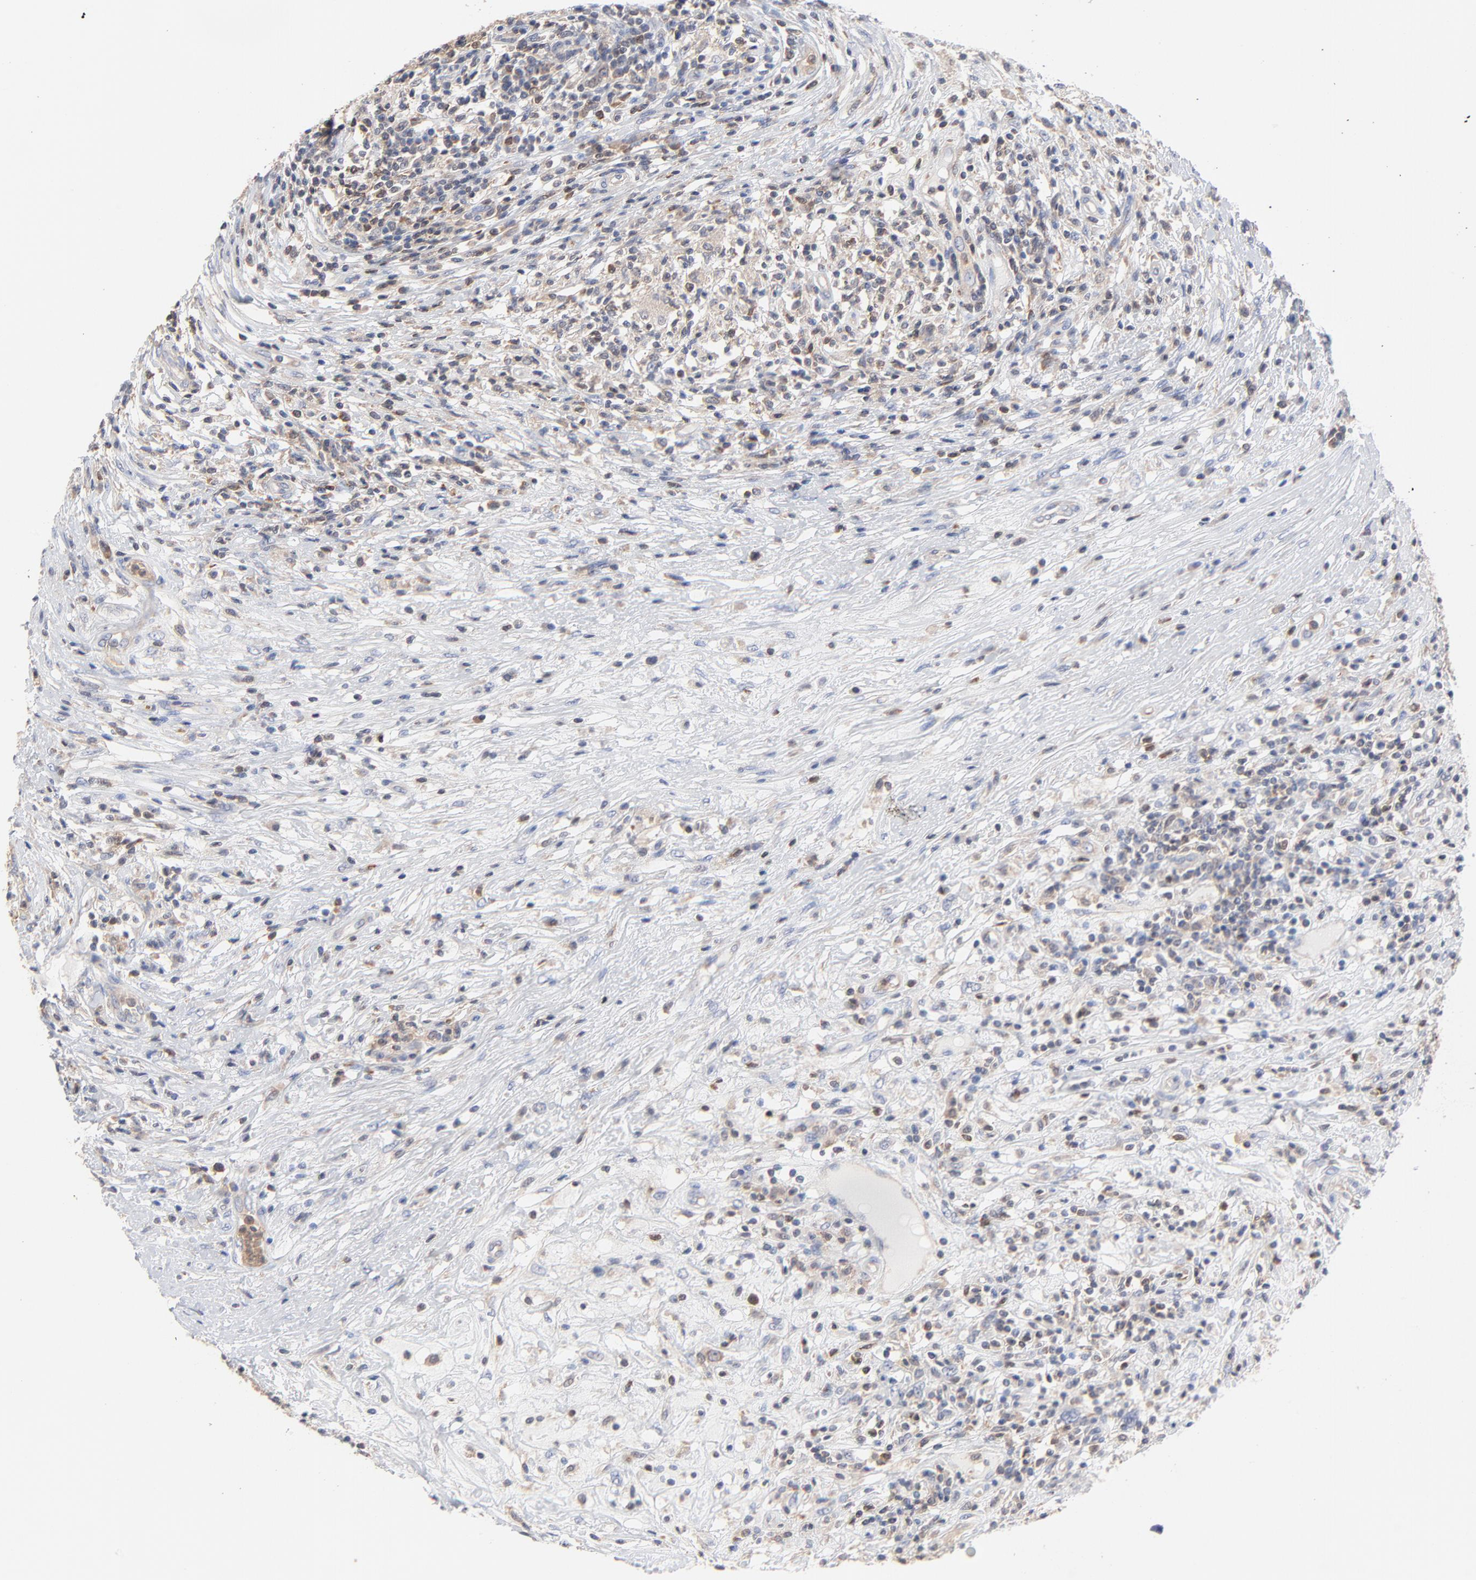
{"staining": {"intensity": "moderate", "quantity": "25%-75%", "location": "cytoplasmic/membranous"}, "tissue": "lymphoma", "cell_type": "Tumor cells", "image_type": "cancer", "snomed": [{"axis": "morphology", "description": "Malignant lymphoma, non-Hodgkin's type, High grade"}, {"axis": "topography", "description": "Lymph node"}], "caption": "Immunohistochemistry (IHC) micrograph of lymphoma stained for a protein (brown), which demonstrates medium levels of moderate cytoplasmic/membranous staining in about 25%-75% of tumor cells.", "gene": "CAB39L", "patient": {"sex": "female", "age": 84}}